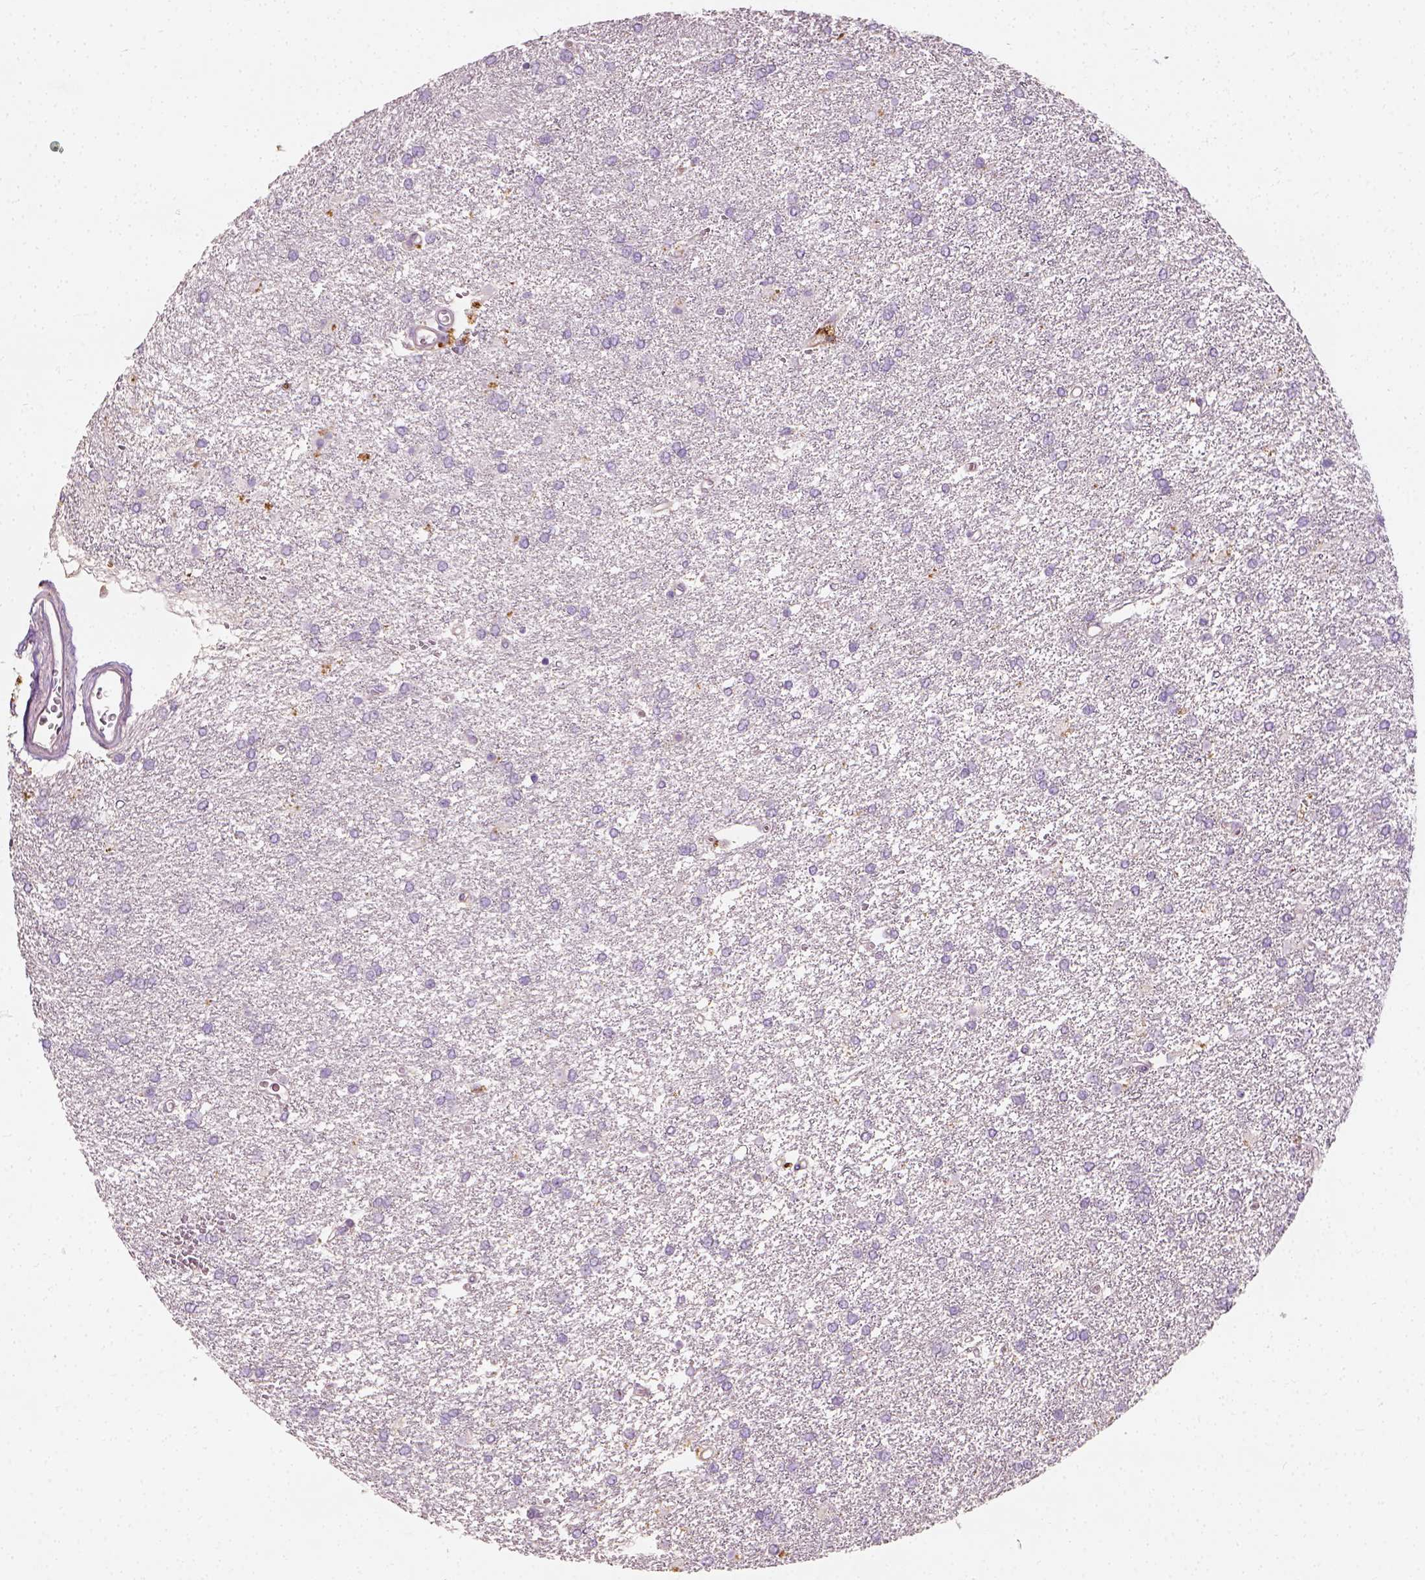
{"staining": {"intensity": "negative", "quantity": "none", "location": "none"}, "tissue": "glioma", "cell_type": "Tumor cells", "image_type": "cancer", "snomed": [{"axis": "morphology", "description": "Glioma, malignant, High grade"}, {"axis": "topography", "description": "Brain"}], "caption": "Tumor cells are negative for protein expression in human glioma. (DAB immunohistochemistry, high magnification).", "gene": "DHCR24", "patient": {"sex": "female", "age": 61}}